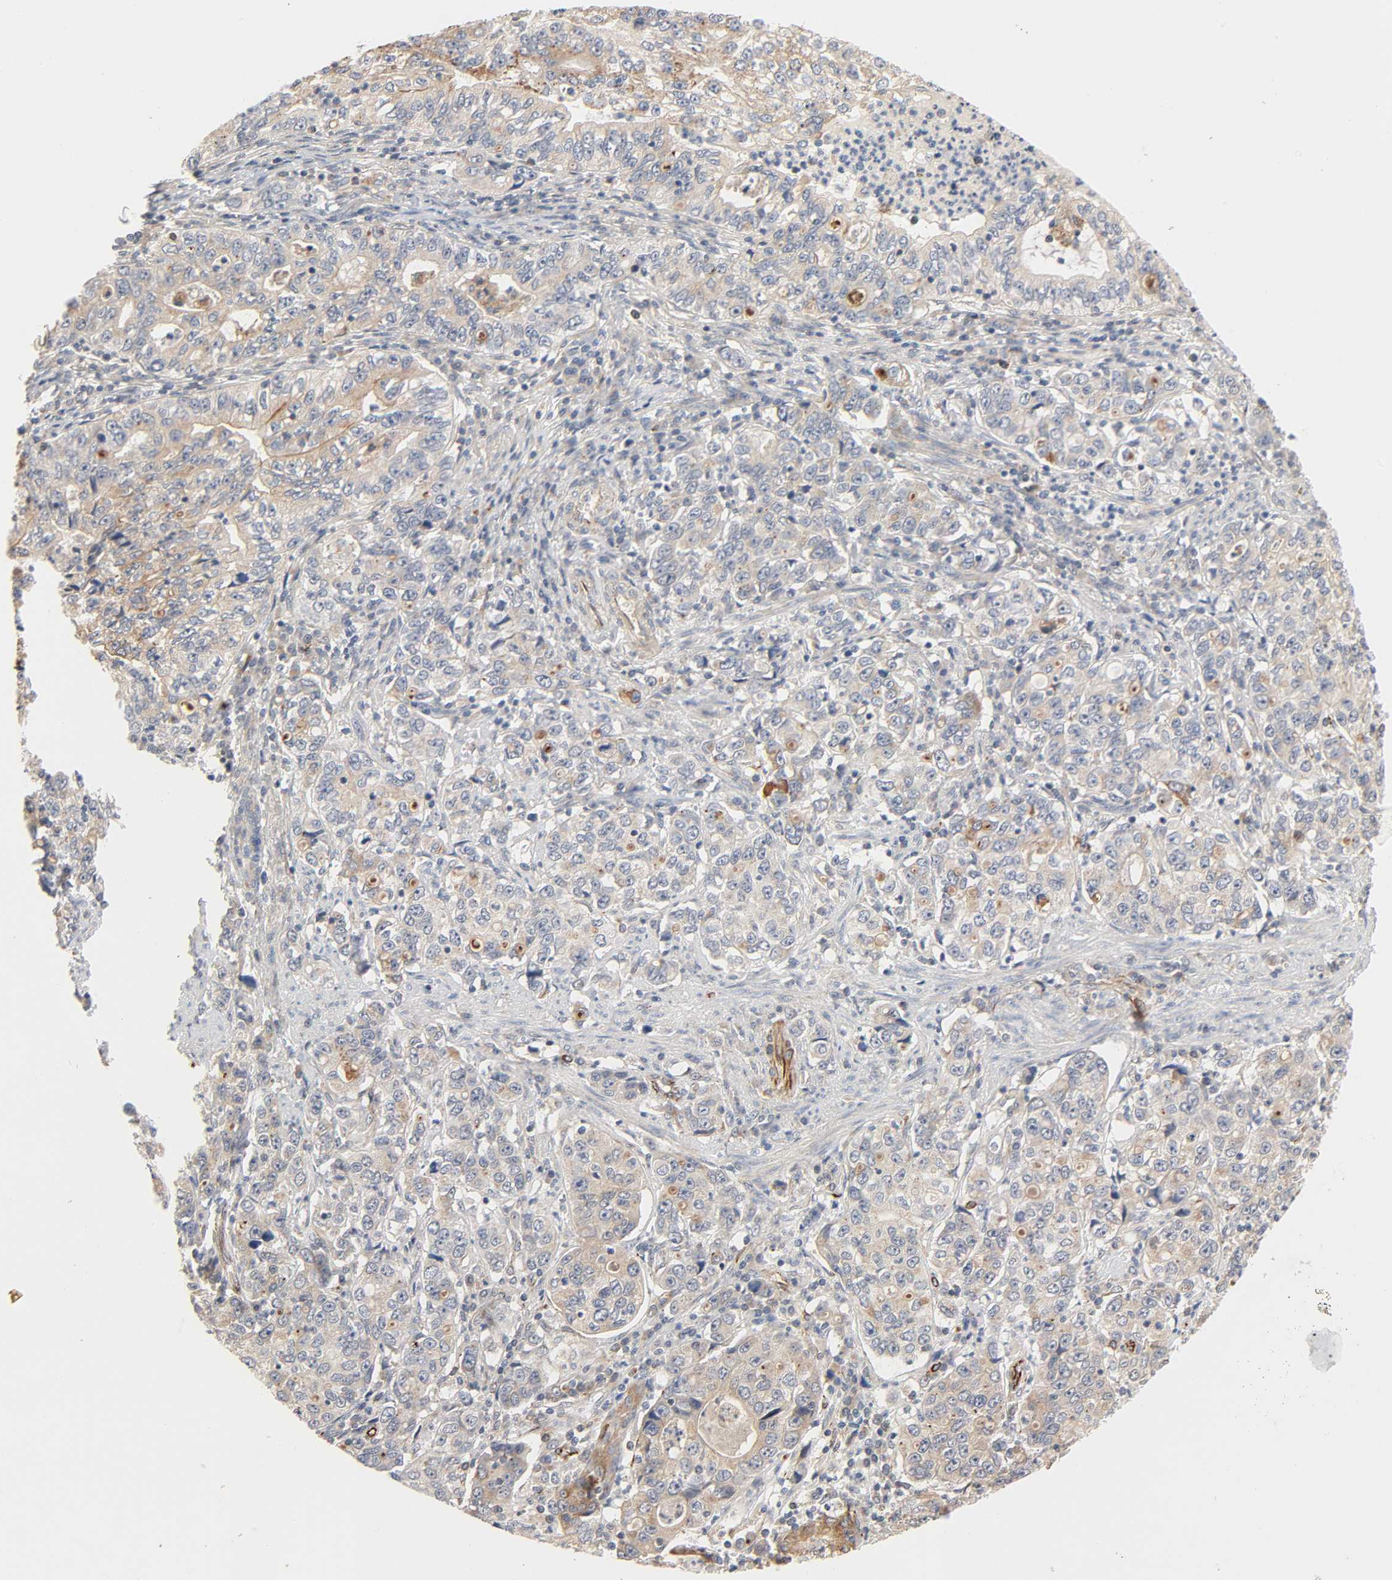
{"staining": {"intensity": "weak", "quantity": ">75%", "location": "cytoplasmic/membranous"}, "tissue": "stomach cancer", "cell_type": "Tumor cells", "image_type": "cancer", "snomed": [{"axis": "morphology", "description": "Adenocarcinoma, NOS"}, {"axis": "topography", "description": "Stomach, lower"}], "caption": "Human adenocarcinoma (stomach) stained with a brown dye exhibits weak cytoplasmic/membranous positive staining in approximately >75% of tumor cells.", "gene": "REEP6", "patient": {"sex": "female", "age": 72}}